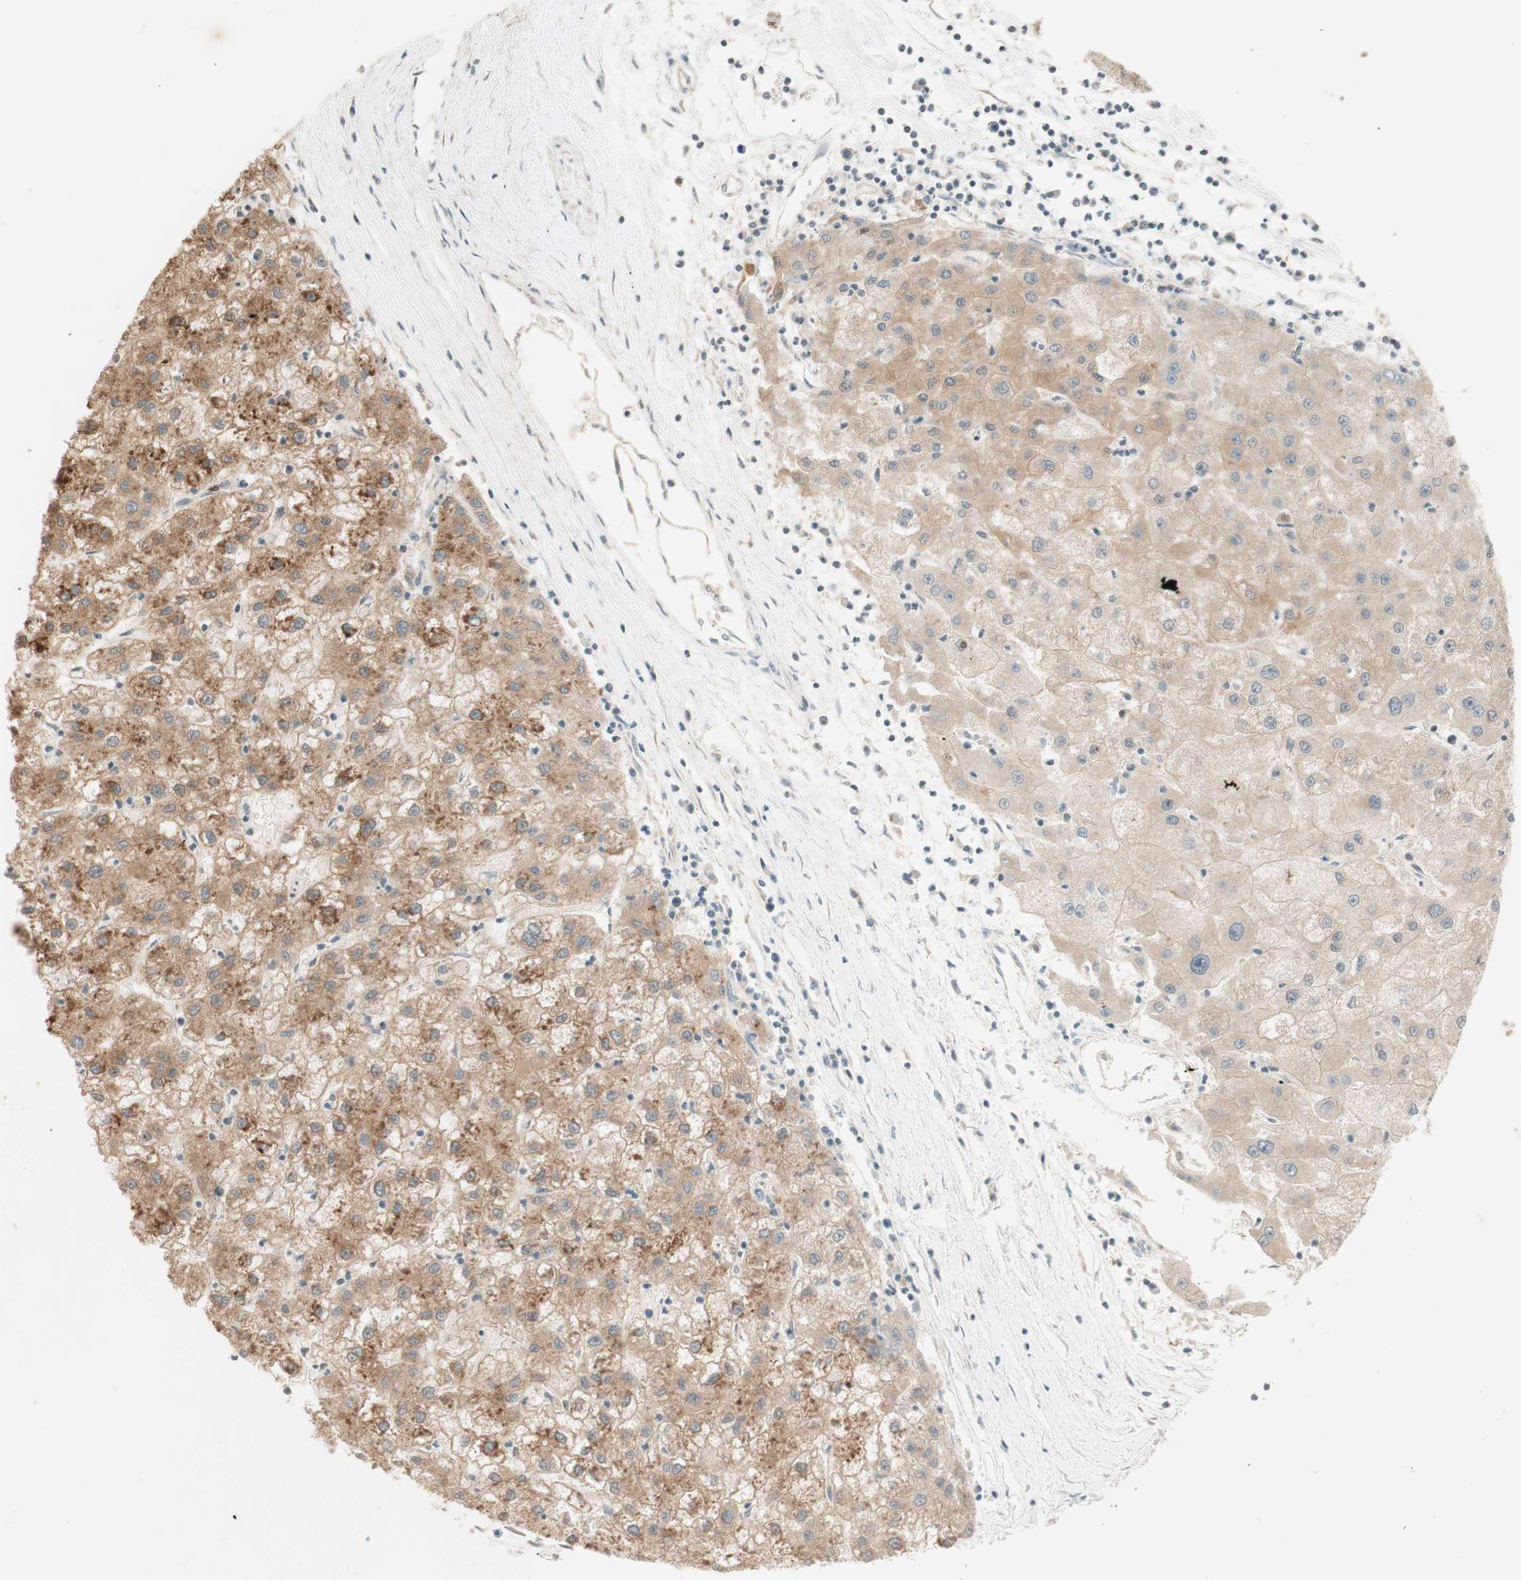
{"staining": {"intensity": "moderate", "quantity": ">75%", "location": "cytoplasmic/membranous"}, "tissue": "liver cancer", "cell_type": "Tumor cells", "image_type": "cancer", "snomed": [{"axis": "morphology", "description": "Carcinoma, Hepatocellular, NOS"}, {"axis": "topography", "description": "Liver"}], "caption": "Moderate cytoplasmic/membranous expression is present in approximately >75% of tumor cells in liver hepatocellular carcinoma.", "gene": "CLCN2", "patient": {"sex": "male", "age": 72}}